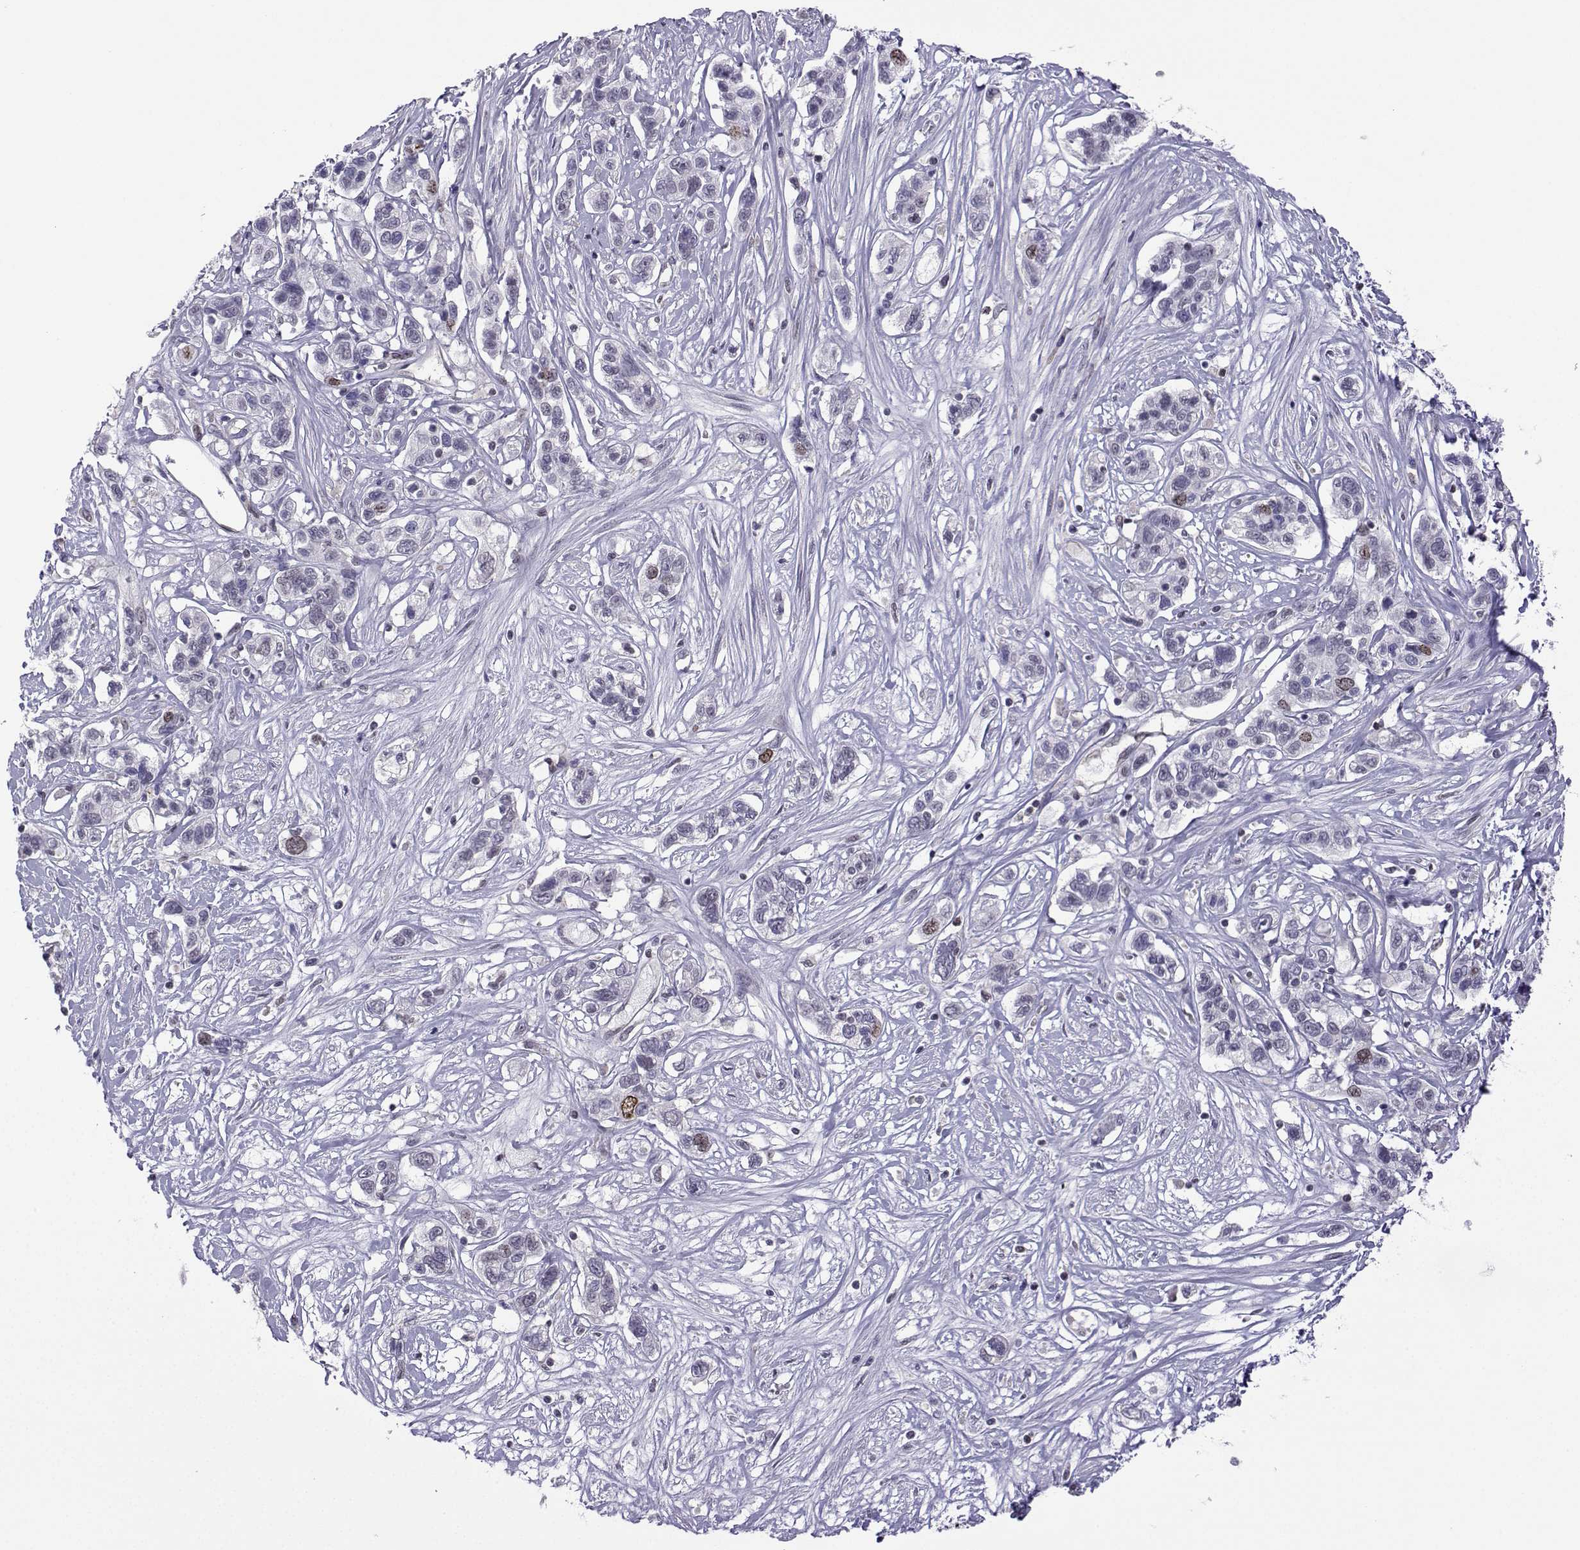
{"staining": {"intensity": "moderate", "quantity": "<25%", "location": "nuclear"}, "tissue": "liver cancer", "cell_type": "Tumor cells", "image_type": "cancer", "snomed": [{"axis": "morphology", "description": "Adenocarcinoma, NOS"}, {"axis": "morphology", "description": "Cholangiocarcinoma"}, {"axis": "topography", "description": "Liver"}], "caption": "Immunohistochemical staining of human liver cancer demonstrates low levels of moderate nuclear staining in approximately <25% of tumor cells. (DAB (3,3'-diaminobenzidine) IHC, brown staining for protein, blue staining for nuclei).", "gene": "INCENP", "patient": {"sex": "male", "age": 64}}